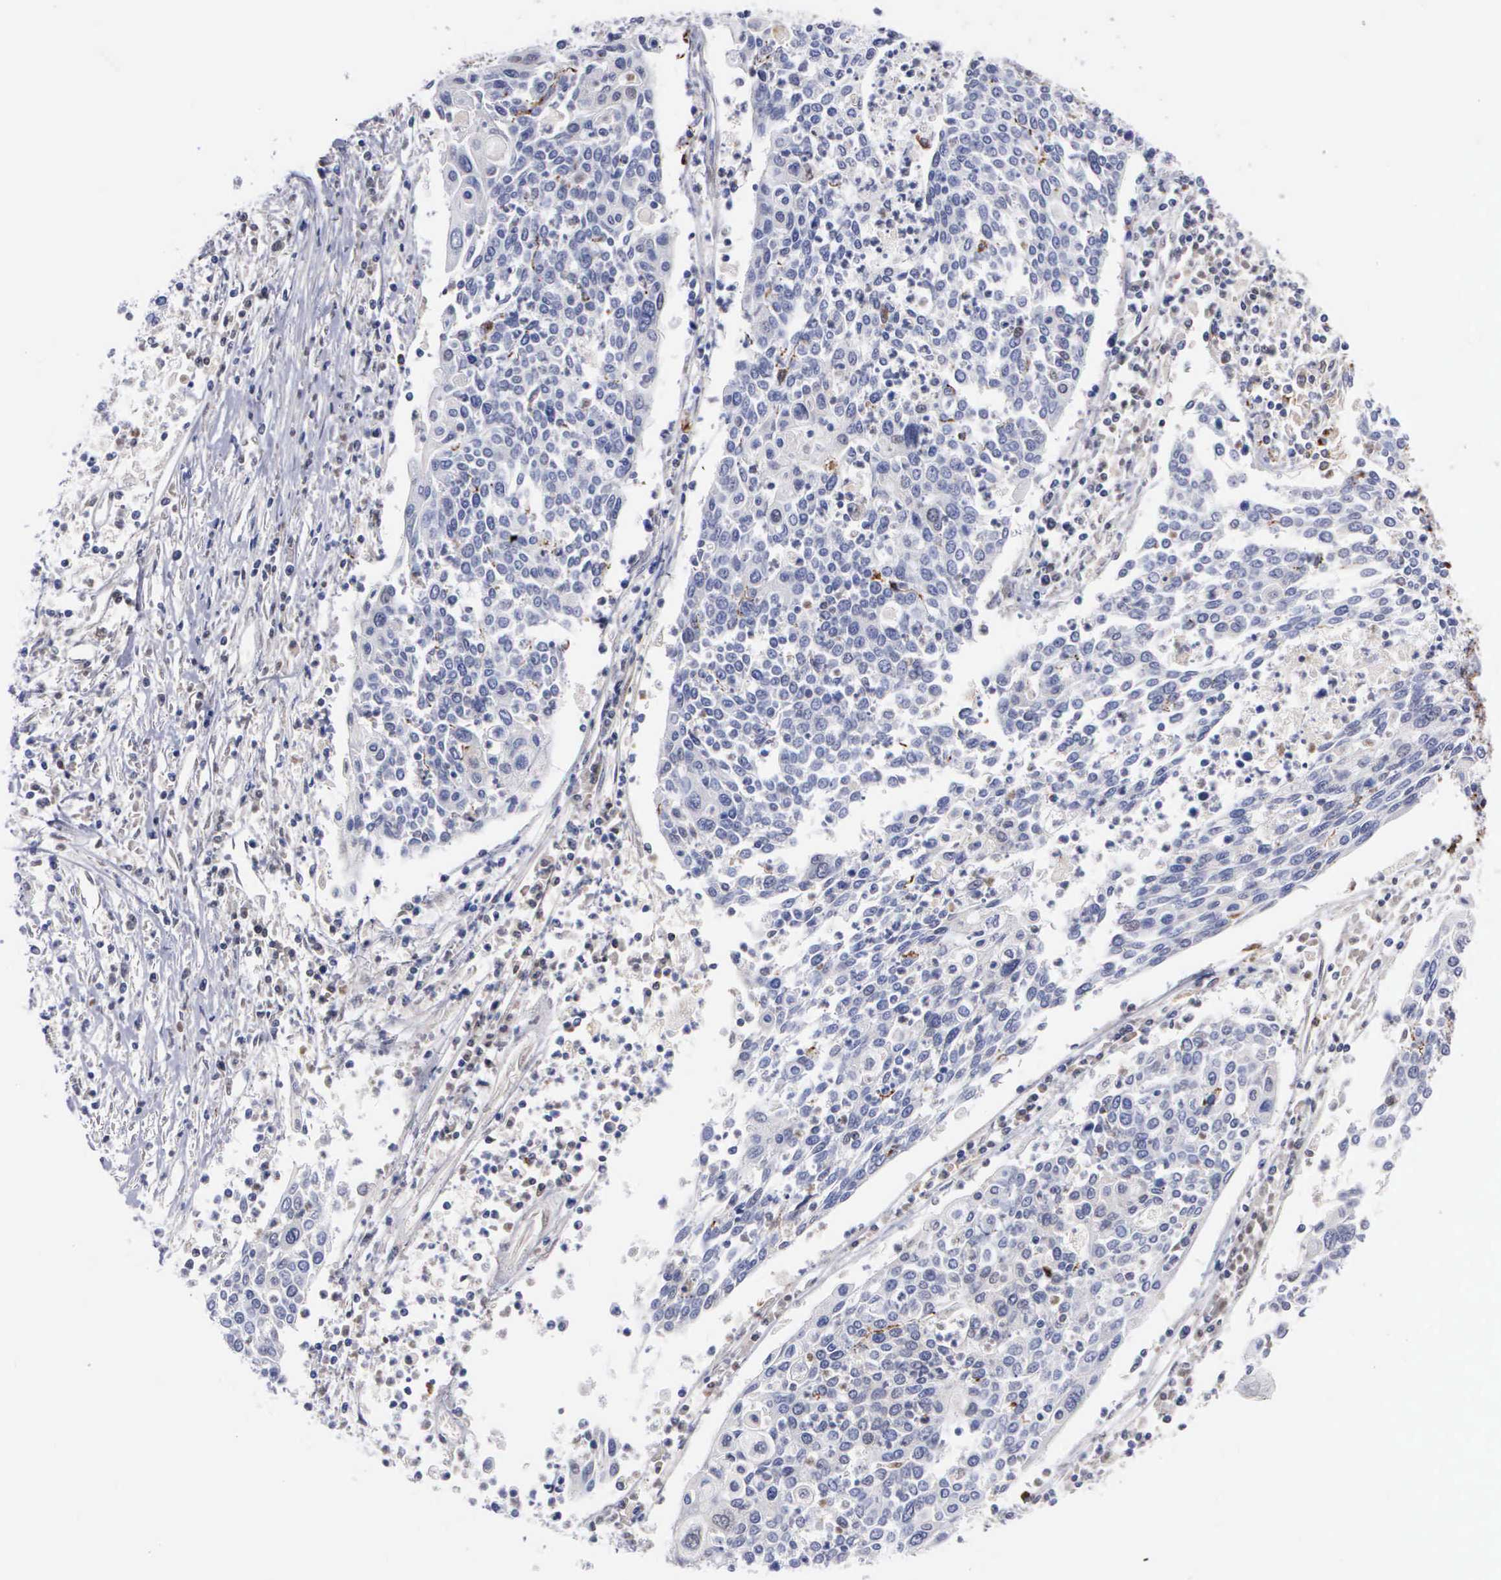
{"staining": {"intensity": "negative", "quantity": "none", "location": "none"}, "tissue": "cervical cancer", "cell_type": "Tumor cells", "image_type": "cancer", "snomed": [{"axis": "morphology", "description": "Squamous cell carcinoma, NOS"}, {"axis": "topography", "description": "Cervix"}], "caption": "The micrograph demonstrates no significant expression in tumor cells of cervical cancer (squamous cell carcinoma). (IHC, brightfield microscopy, high magnification).", "gene": "CTSH", "patient": {"sex": "female", "age": 40}}